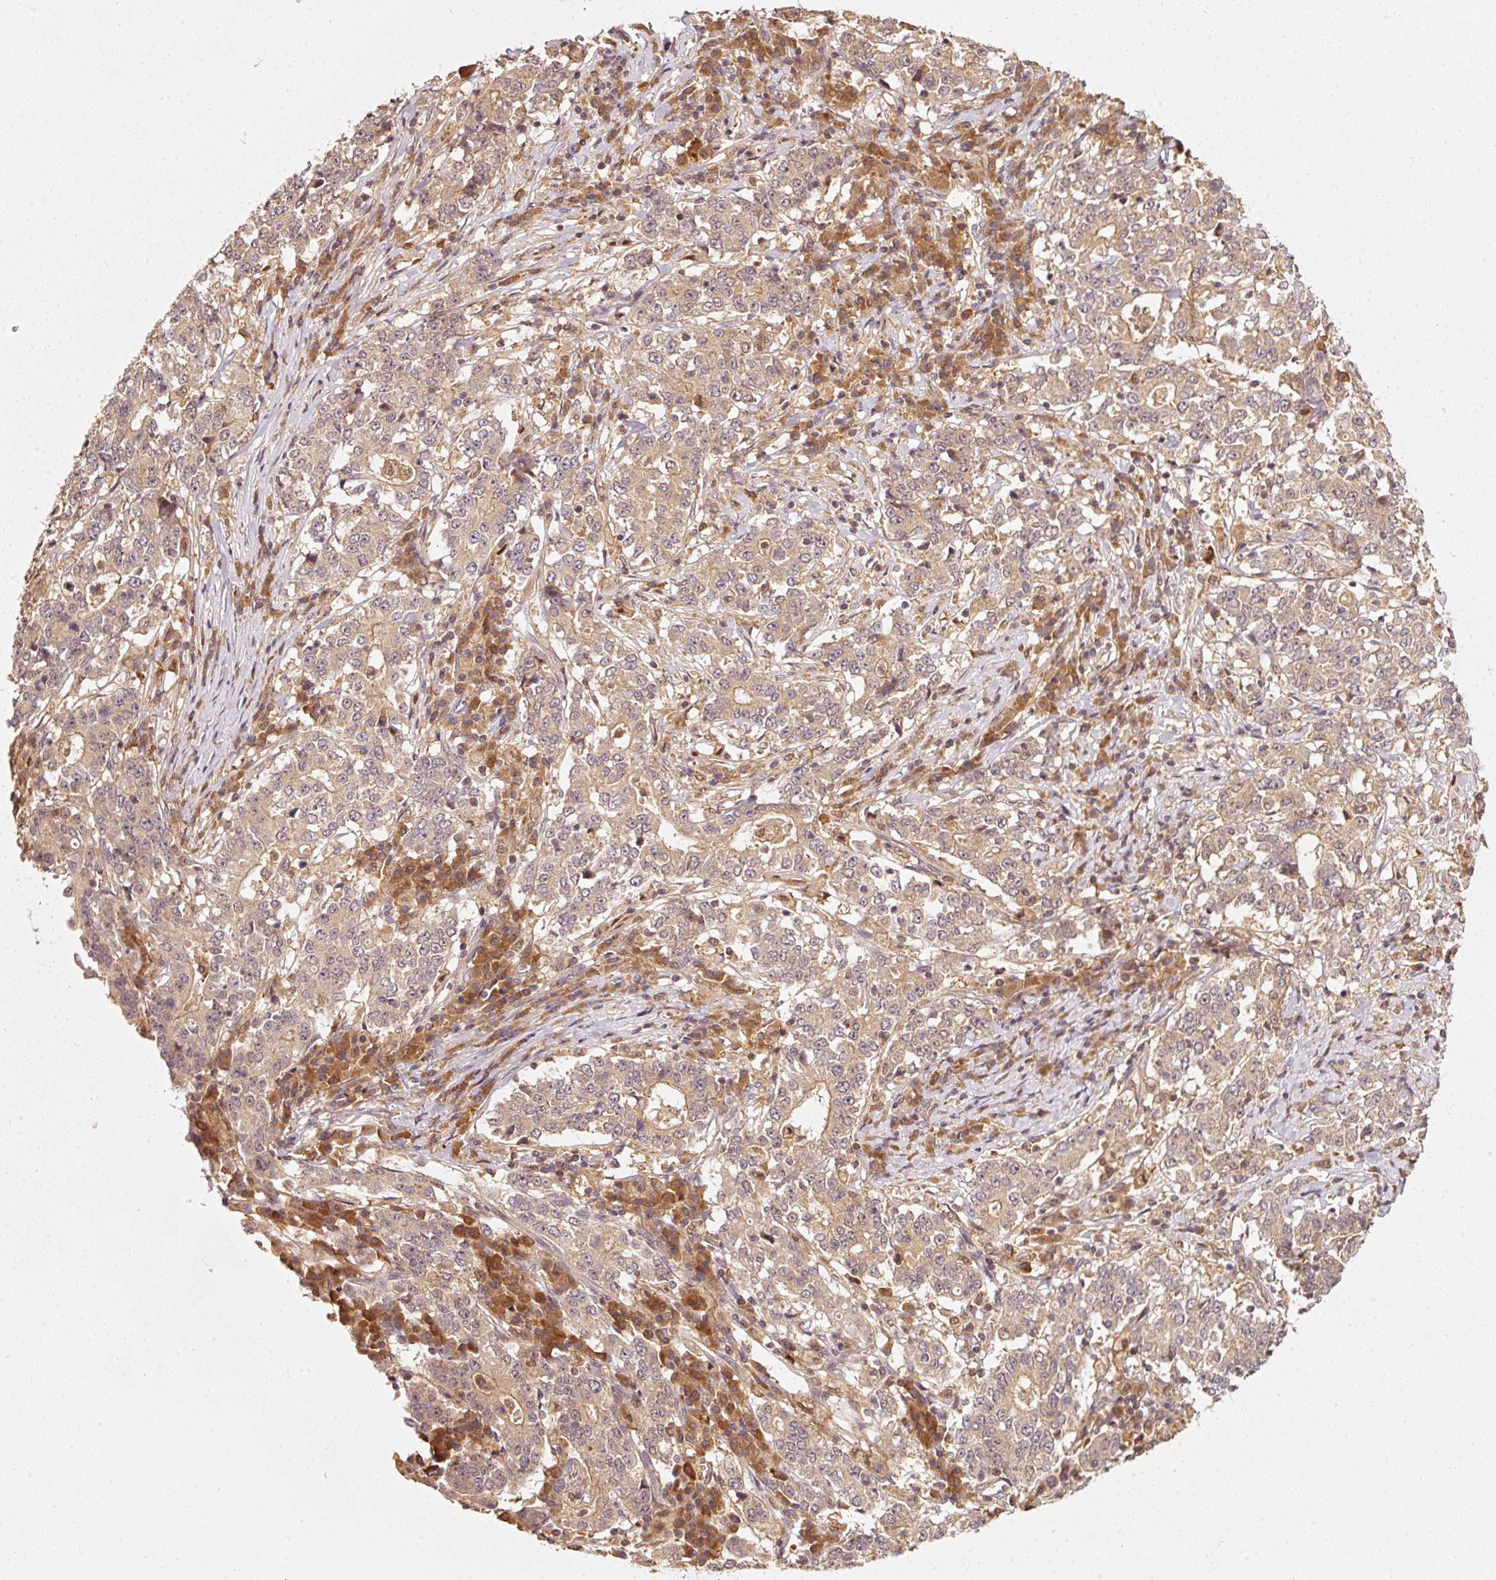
{"staining": {"intensity": "weak", "quantity": ">75%", "location": "cytoplasmic/membranous"}, "tissue": "stomach cancer", "cell_type": "Tumor cells", "image_type": "cancer", "snomed": [{"axis": "morphology", "description": "Adenocarcinoma, NOS"}, {"axis": "topography", "description": "Stomach"}], "caption": "This image demonstrates IHC staining of human stomach adenocarcinoma, with low weak cytoplasmic/membranous expression in about >75% of tumor cells.", "gene": "RRAS2", "patient": {"sex": "male", "age": 59}}